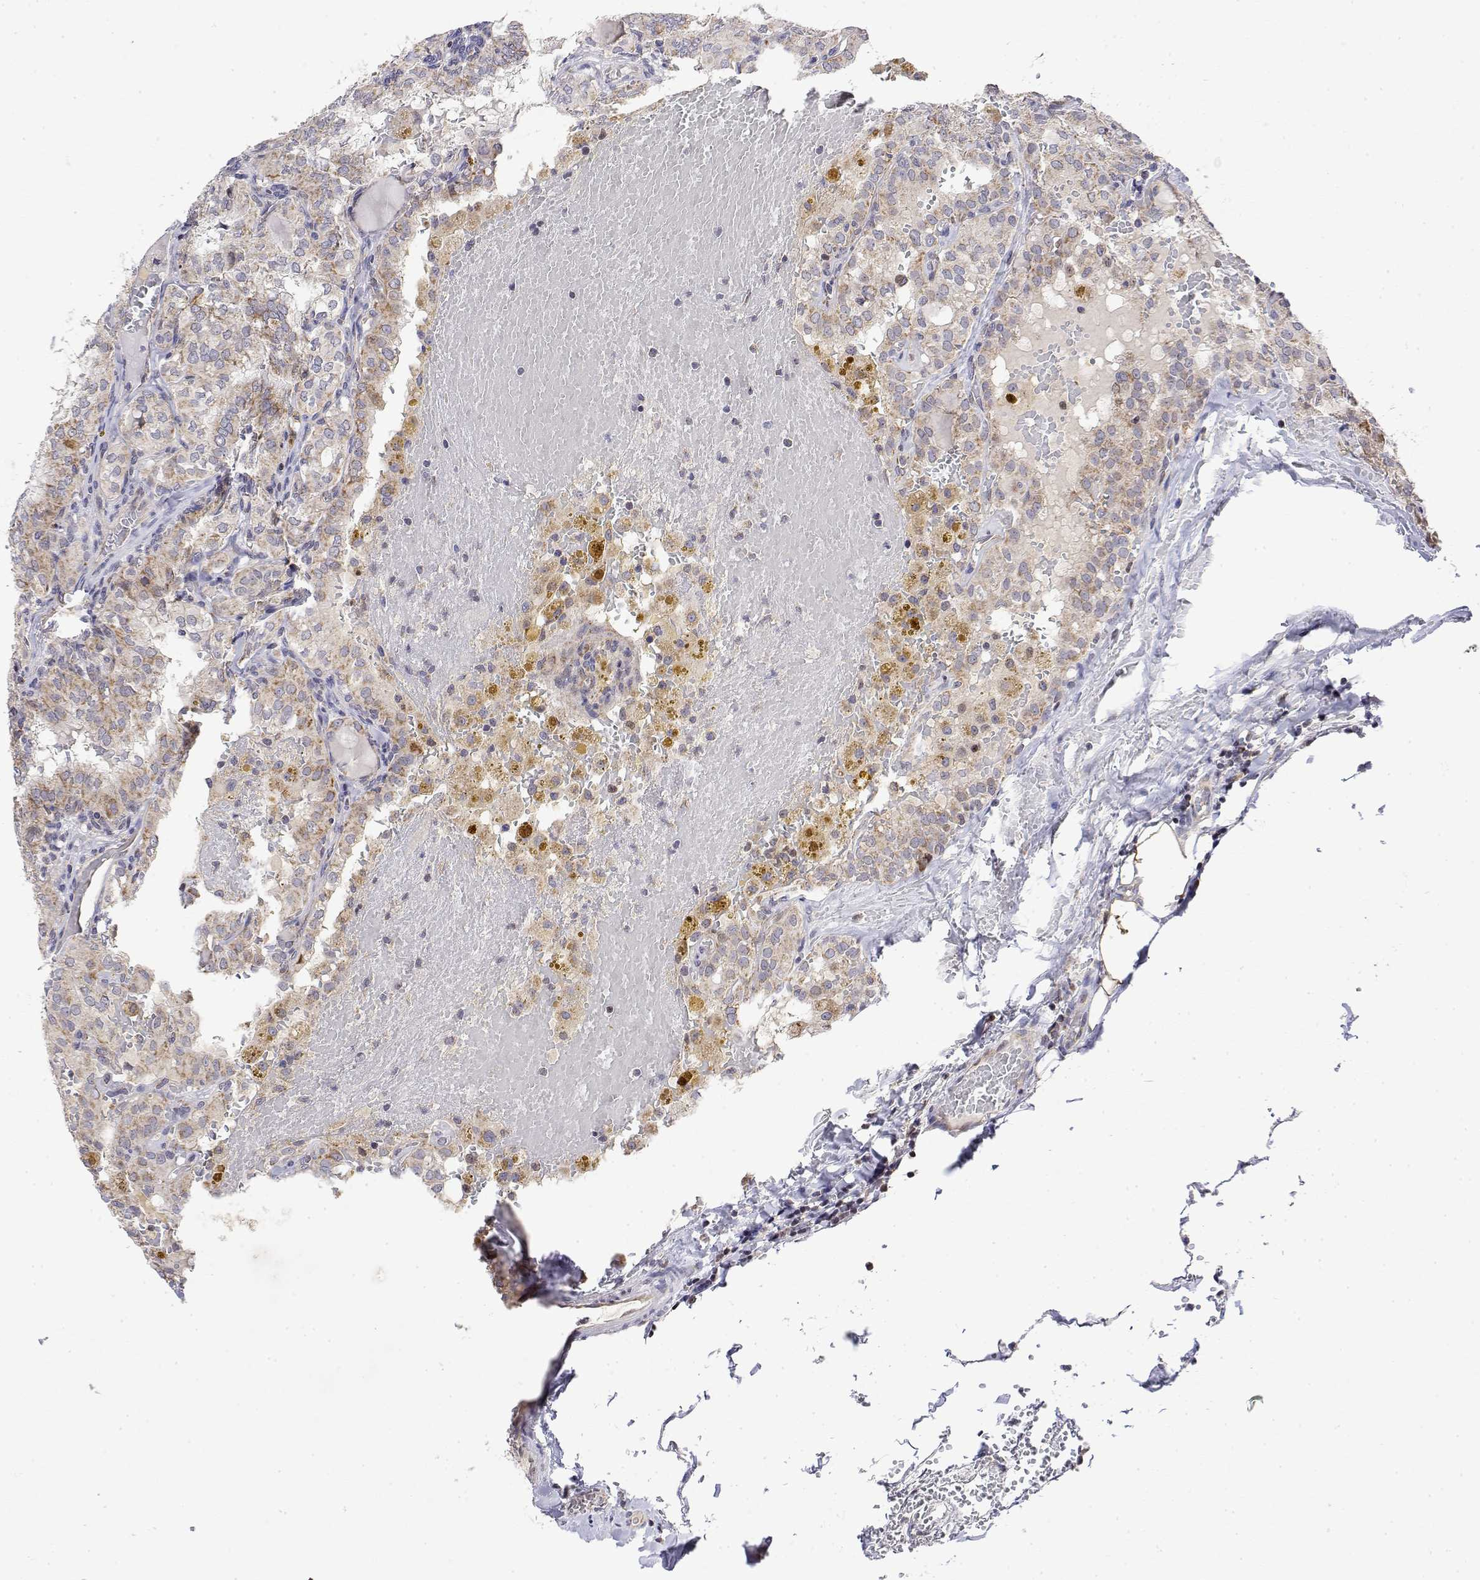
{"staining": {"intensity": "moderate", "quantity": "<25%", "location": "cytoplasmic/membranous"}, "tissue": "thyroid cancer", "cell_type": "Tumor cells", "image_type": "cancer", "snomed": [{"axis": "morphology", "description": "Papillary adenocarcinoma, NOS"}, {"axis": "topography", "description": "Thyroid gland"}], "caption": "DAB (3,3'-diaminobenzidine) immunohistochemical staining of papillary adenocarcinoma (thyroid) exhibits moderate cytoplasmic/membranous protein positivity in approximately <25% of tumor cells. (brown staining indicates protein expression, while blue staining denotes nuclei).", "gene": "GADD45GIP1", "patient": {"sex": "male", "age": 20}}